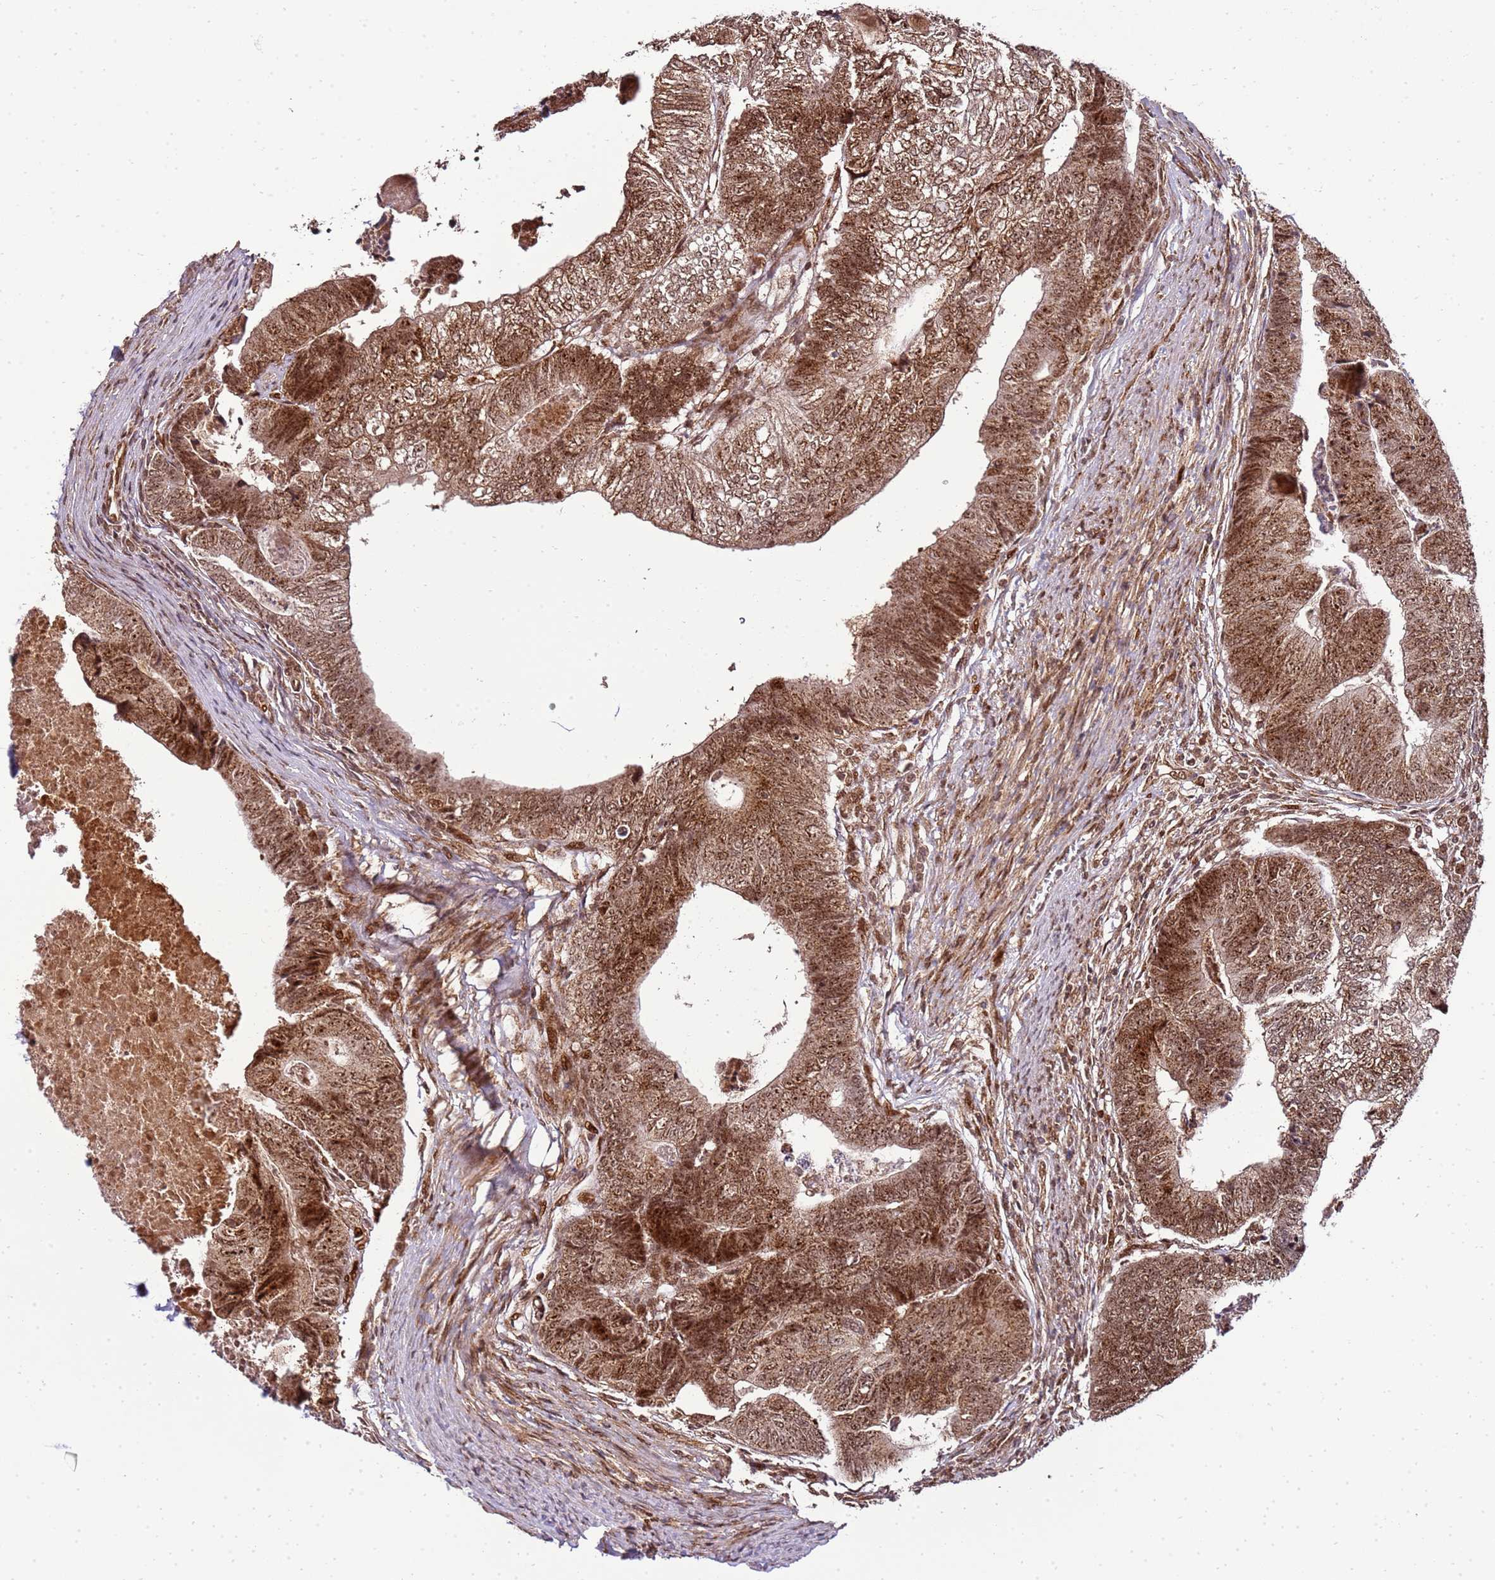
{"staining": {"intensity": "moderate", "quantity": ">75%", "location": "cytoplasmic/membranous,nuclear"}, "tissue": "colorectal cancer", "cell_type": "Tumor cells", "image_type": "cancer", "snomed": [{"axis": "morphology", "description": "Adenocarcinoma, NOS"}, {"axis": "topography", "description": "Colon"}], "caption": "Adenocarcinoma (colorectal) stained for a protein demonstrates moderate cytoplasmic/membranous and nuclear positivity in tumor cells.", "gene": "PEX14", "patient": {"sex": "female", "age": 67}}